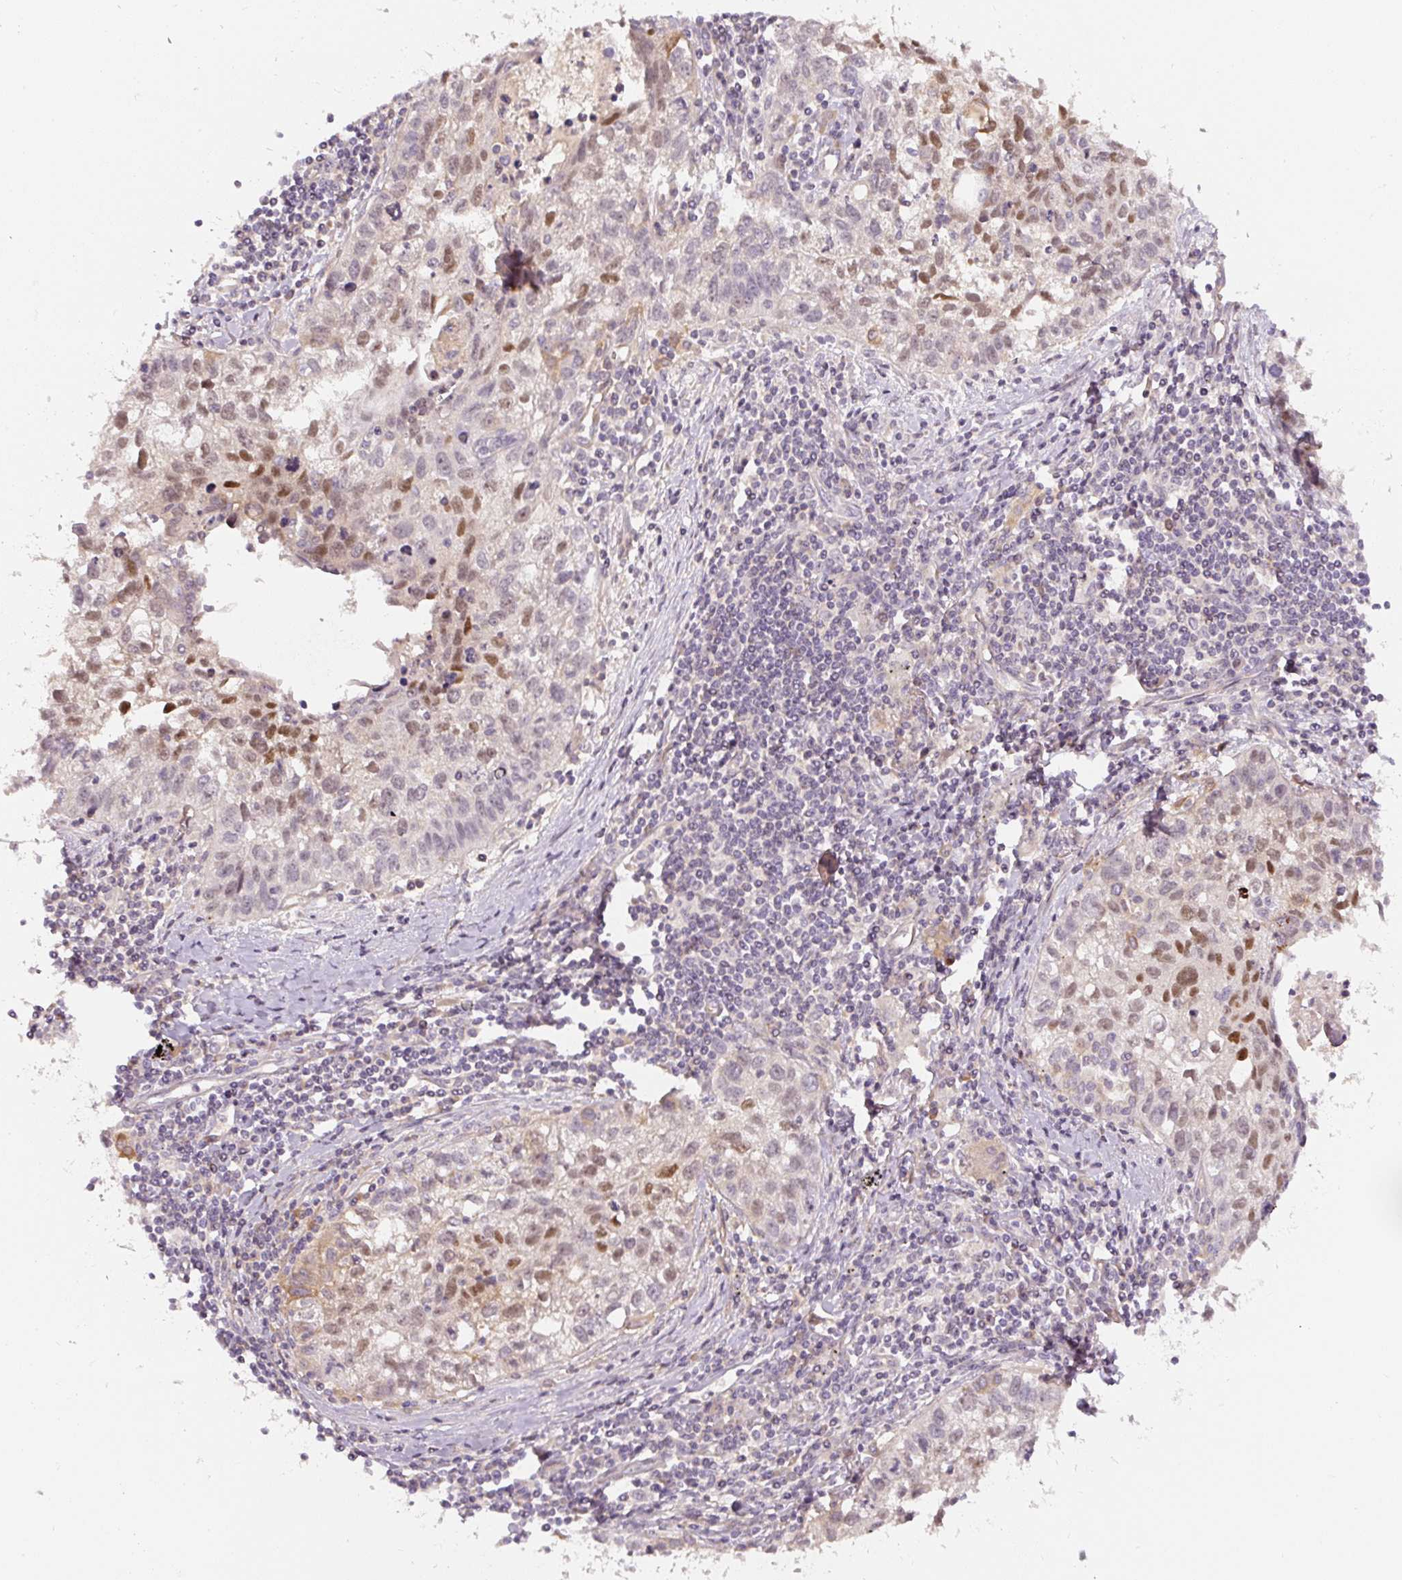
{"staining": {"intensity": "moderate", "quantity": "25%-75%", "location": "nuclear"}, "tissue": "lung cancer", "cell_type": "Tumor cells", "image_type": "cancer", "snomed": [{"axis": "morphology", "description": "Squamous cell carcinoma, NOS"}, {"axis": "topography", "description": "Lung"}], "caption": "IHC (DAB (3,3'-diaminobenzidine)) staining of human lung cancer (squamous cell carcinoma) exhibits moderate nuclear protein staining in approximately 25%-75% of tumor cells. (DAB (3,3'-diaminobenzidine) = brown stain, brightfield microscopy at high magnification).", "gene": "PWWP3B", "patient": {"sex": "male", "age": 74}}